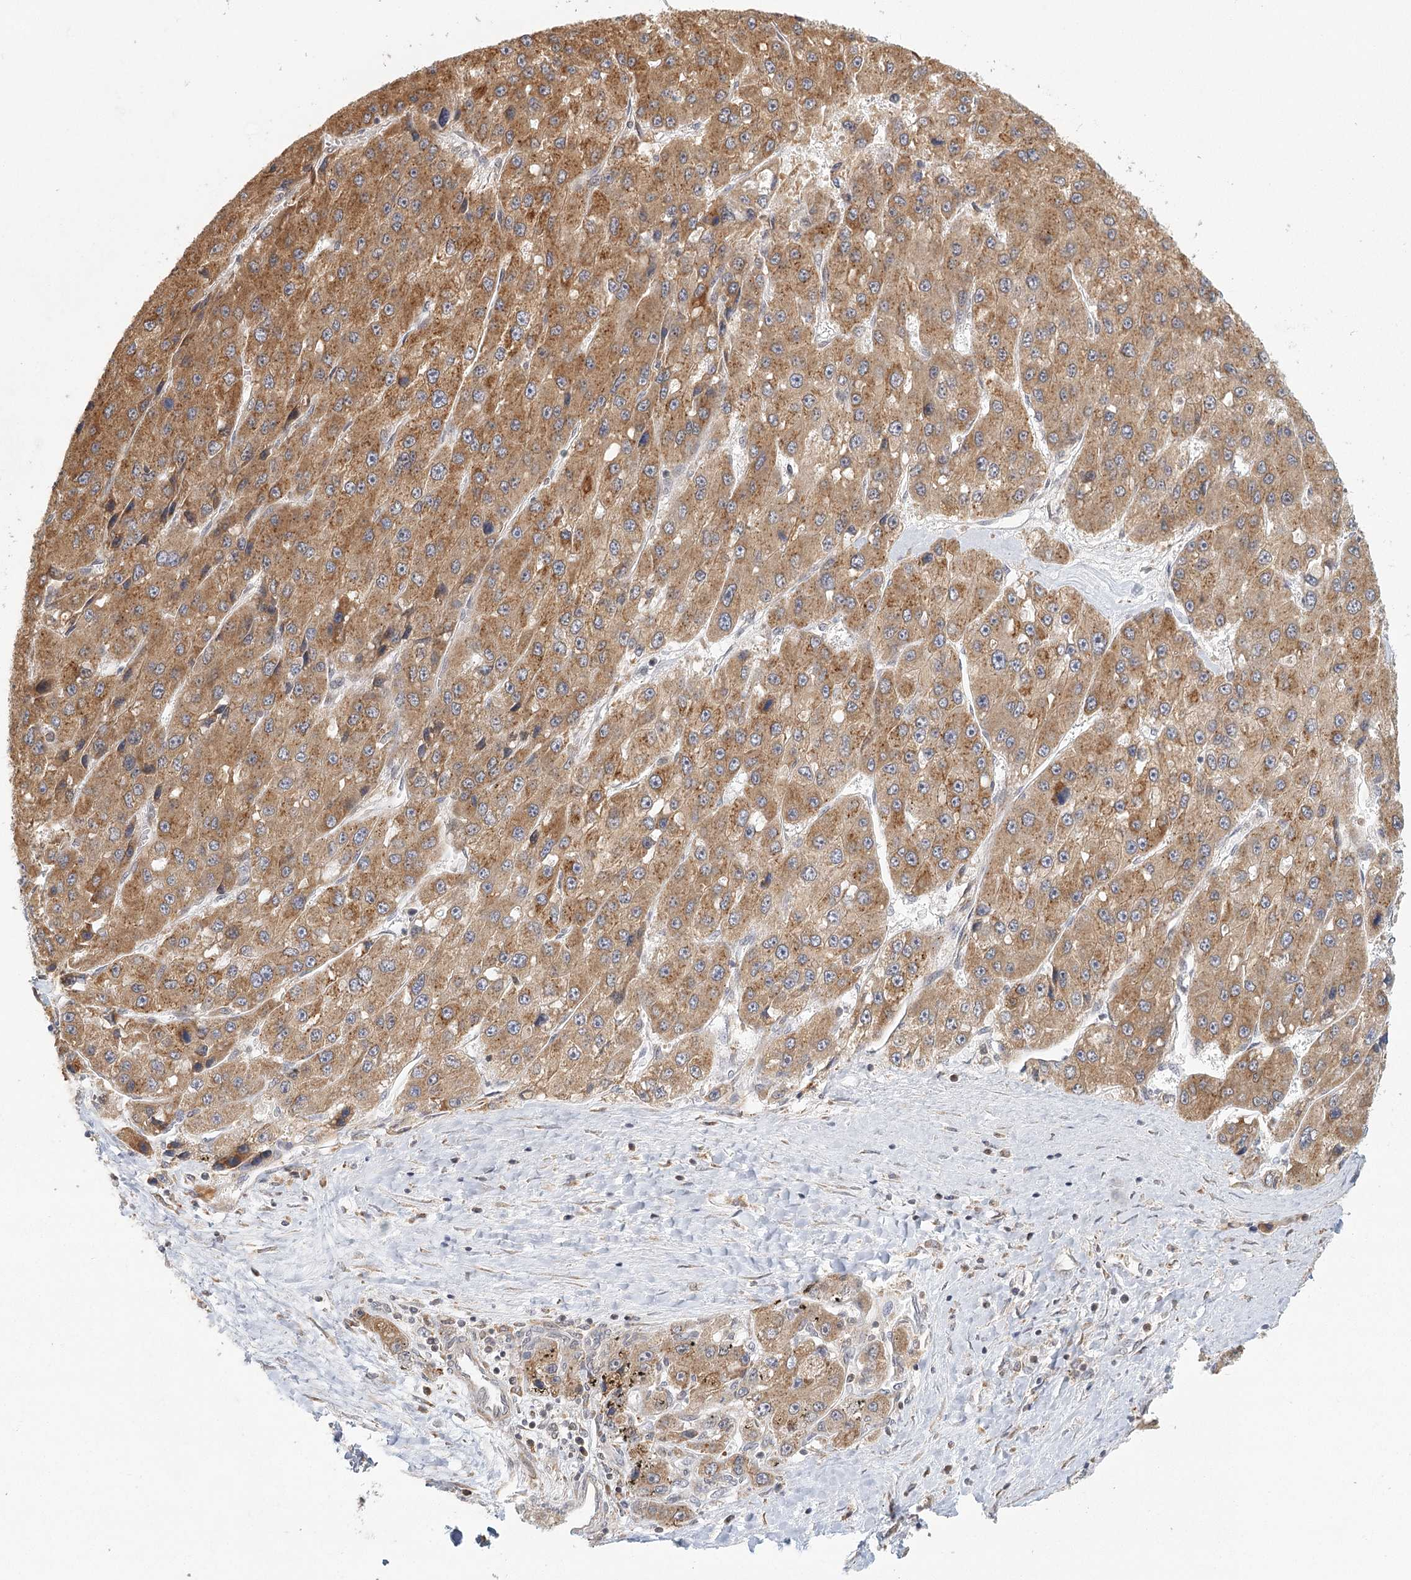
{"staining": {"intensity": "moderate", "quantity": ">75%", "location": "cytoplasmic/membranous"}, "tissue": "liver cancer", "cell_type": "Tumor cells", "image_type": "cancer", "snomed": [{"axis": "morphology", "description": "Carcinoma, Hepatocellular, NOS"}, {"axis": "topography", "description": "Liver"}], "caption": "The image demonstrates immunohistochemical staining of liver cancer. There is moderate cytoplasmic/membranous positivity is seen in about >75% of tumor cells. (IHC, brightfield microscopy, high magnification).", "gene": "LACTB", "patient": {"sex": "female", "age": 73}}